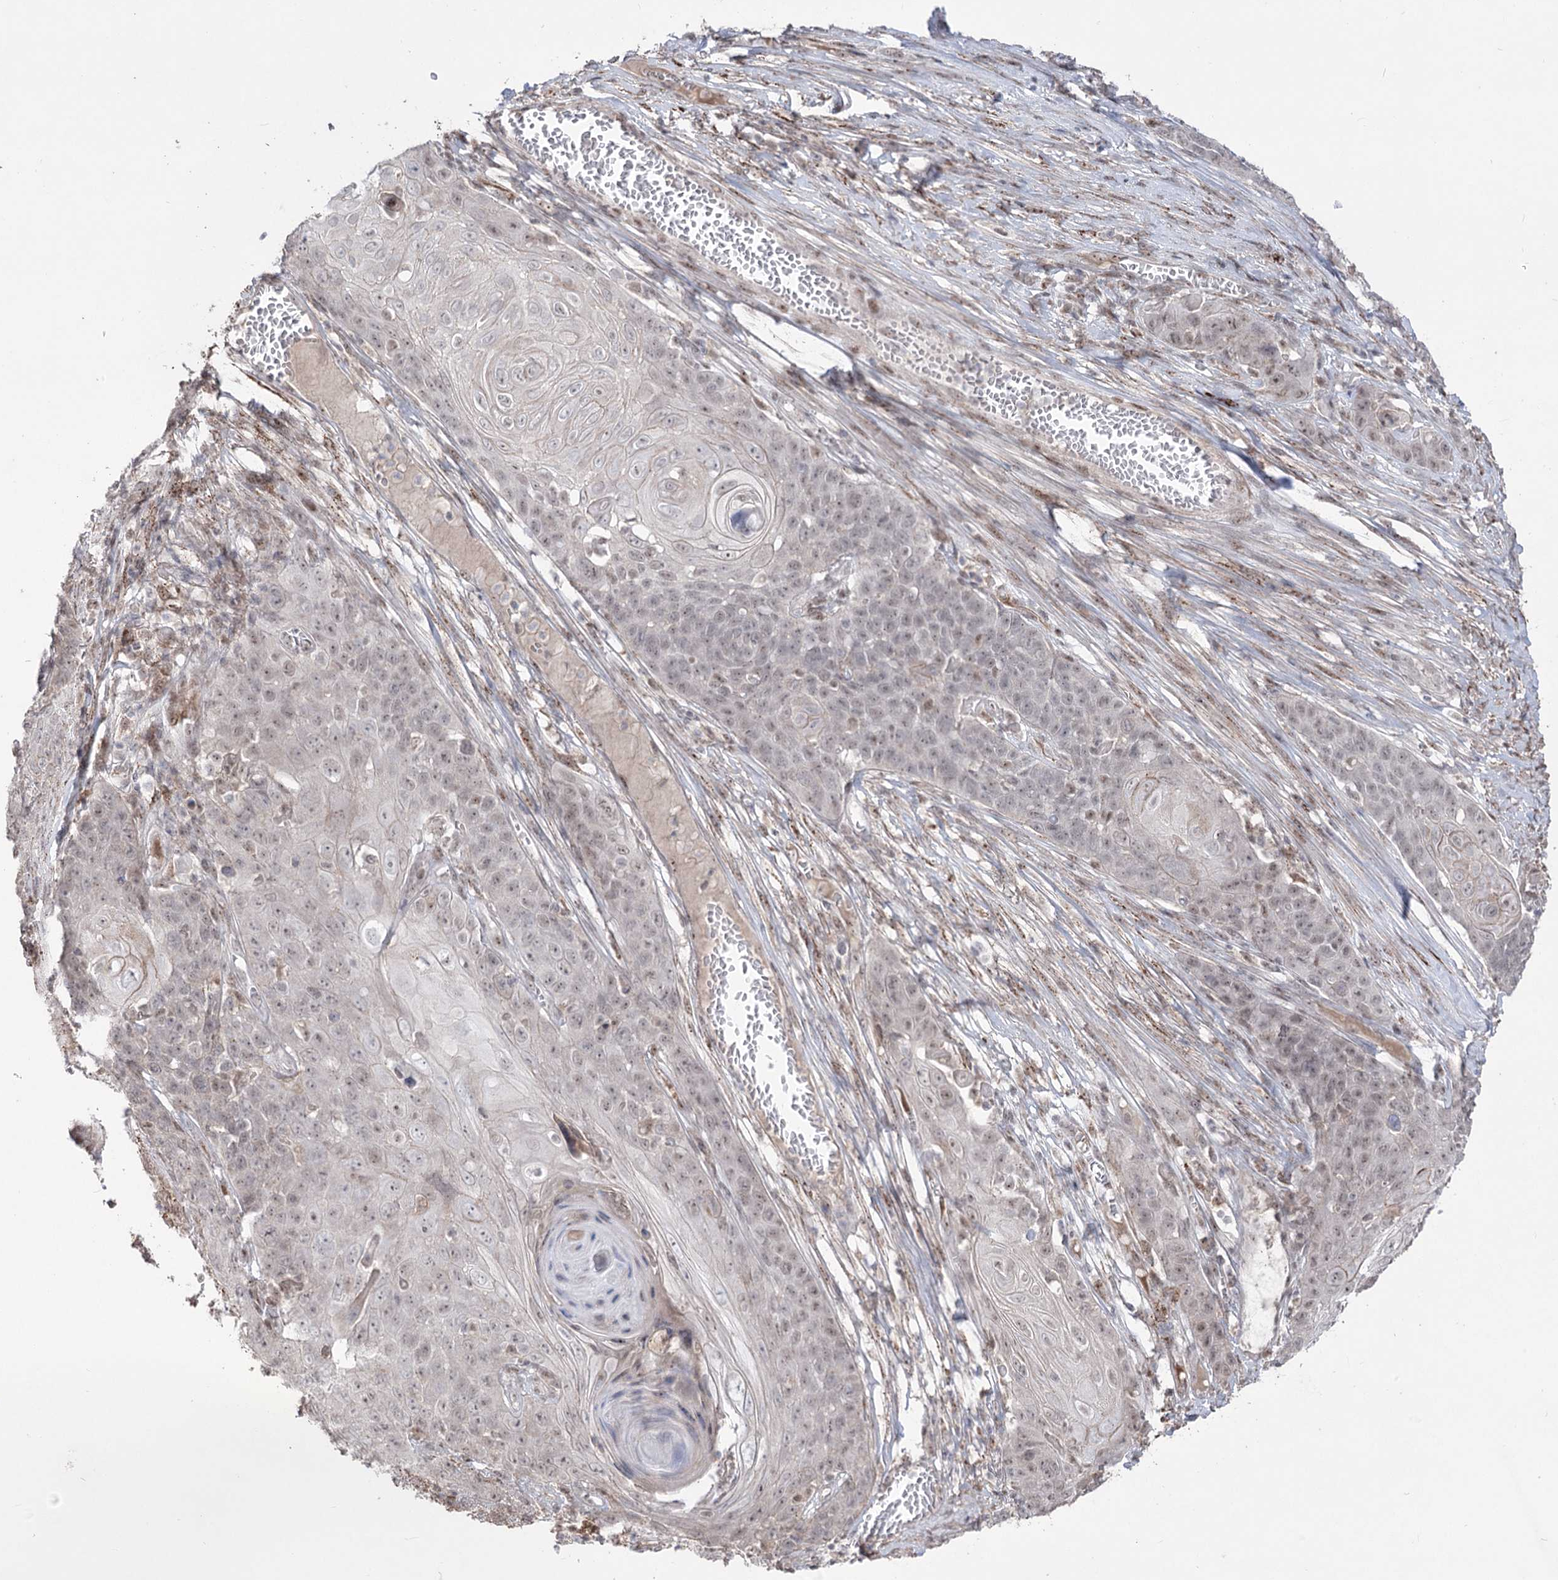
{"staining": {"intensity": "weak", "quantity": "<25%", "location": "nuclear"}, "tissue": "skin cancer", "cell_type": "Tumor cells", "image_type": "cancer", "snomed": [{"axis": "morphology", "description": "Squamous cell carcinoma, NOS"}, {"axis": "topography", "description": "Skin"}], "caption": "Tumor cells show no significant staining in squamous cell carcinoma (skin).", "gene": "ZSCAN23", "patient": {"sex": "male", "age": 55}}